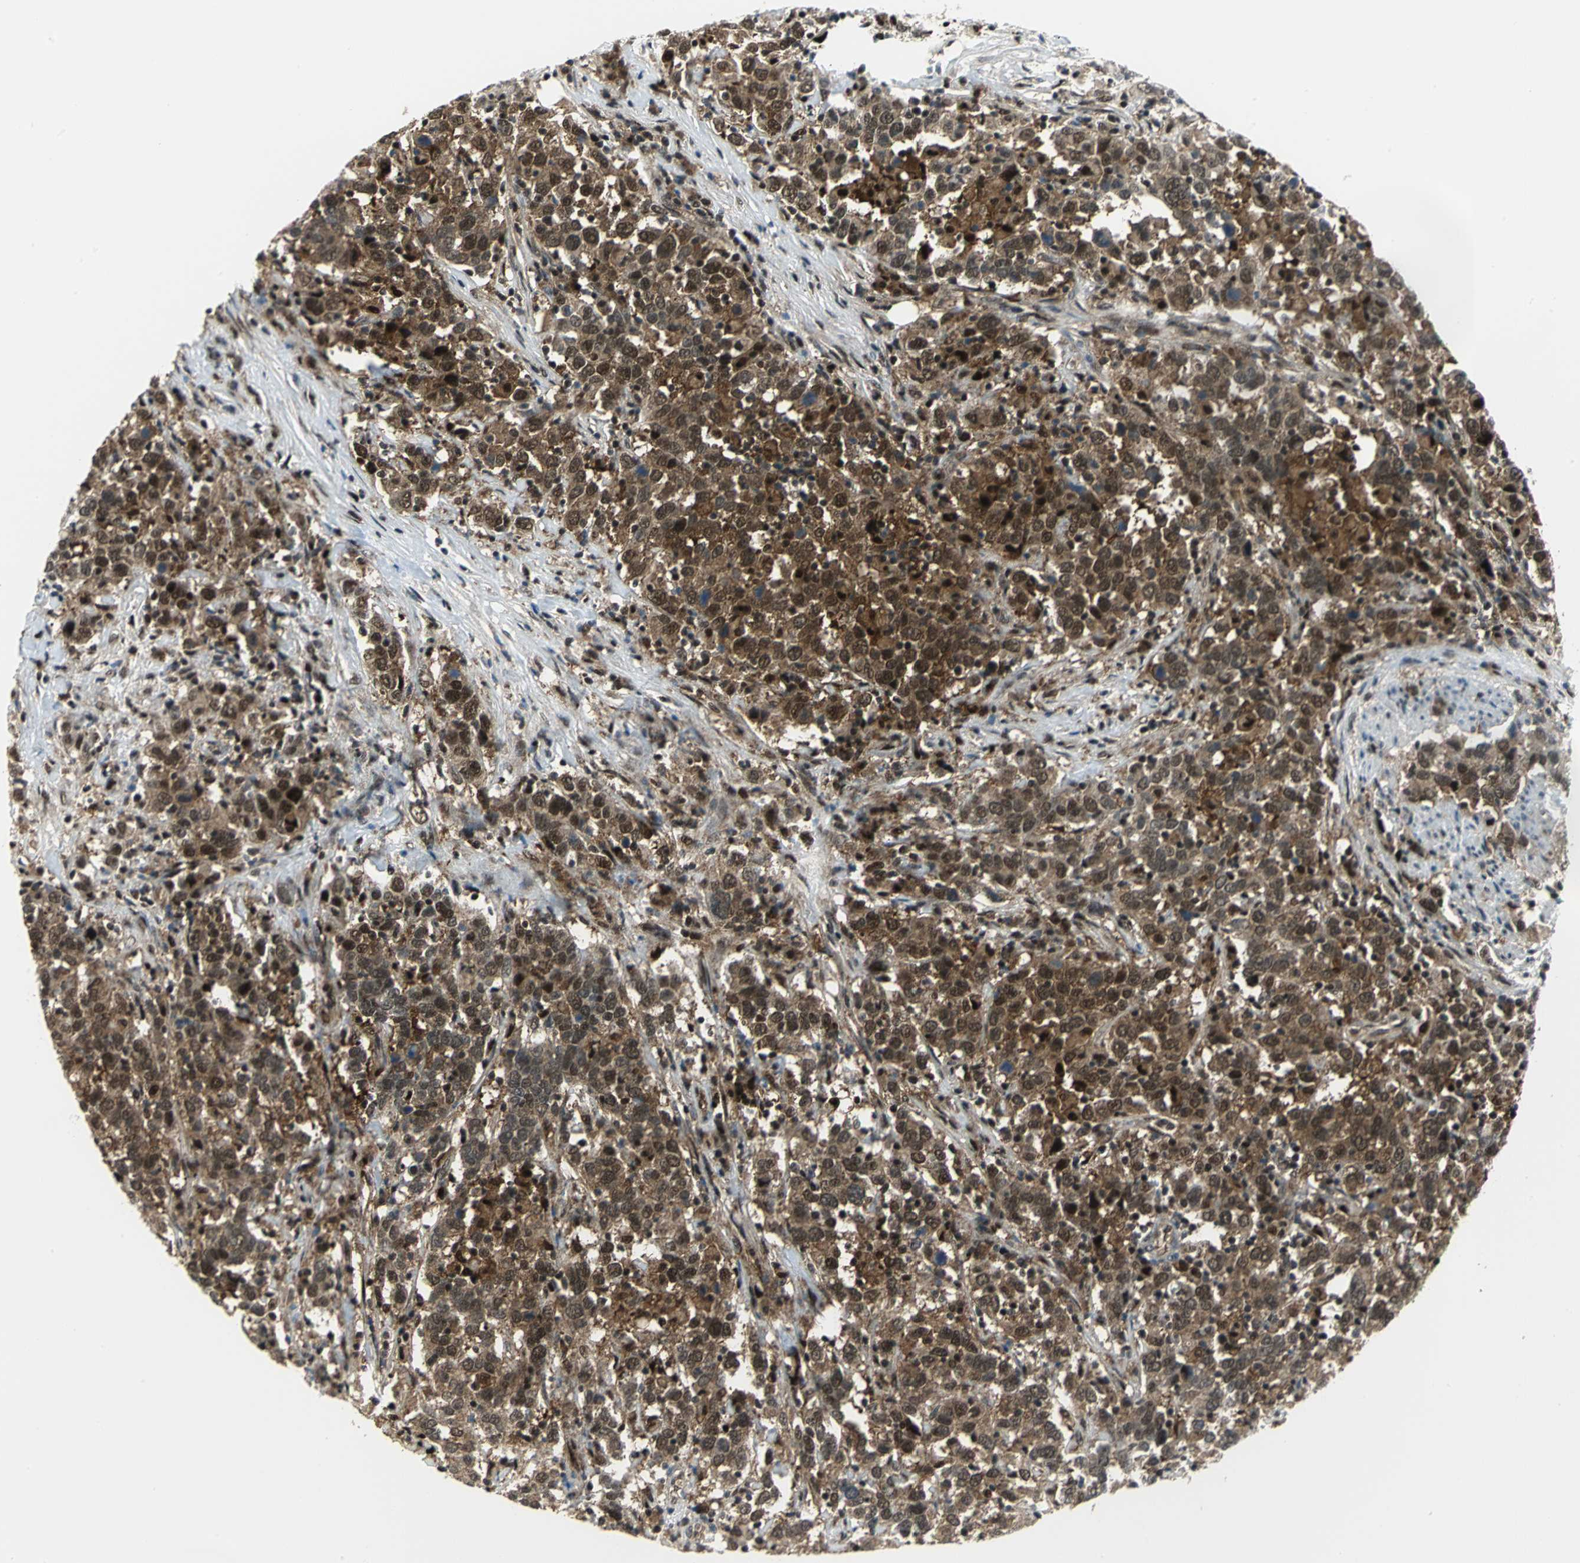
{"staining": {"intensity": "moderate", "quantity": ">75%", "location": "cytoplasmic/membranous,nuclear"}, "tissue": "urothelial cancer", "cell_type": "Tumor cells", "image_type": "cancer", "snomed": [{"axis": "morphology", "description": "Urothelial carcinoma, High grade"}, {"axis": "topography", "description": "Urinary bladder"}], "caption": "This micrograph shows urothelial cancer stained with immunohistochemistry to label a protein in brown. The cytoplasmic/membranous and nuclear of tumor cells show moderate positivity for the protein. Nuclei are counter-stained blue.", "gene": "PSMA4", "patient": {"sex": "male", "age": 61}}